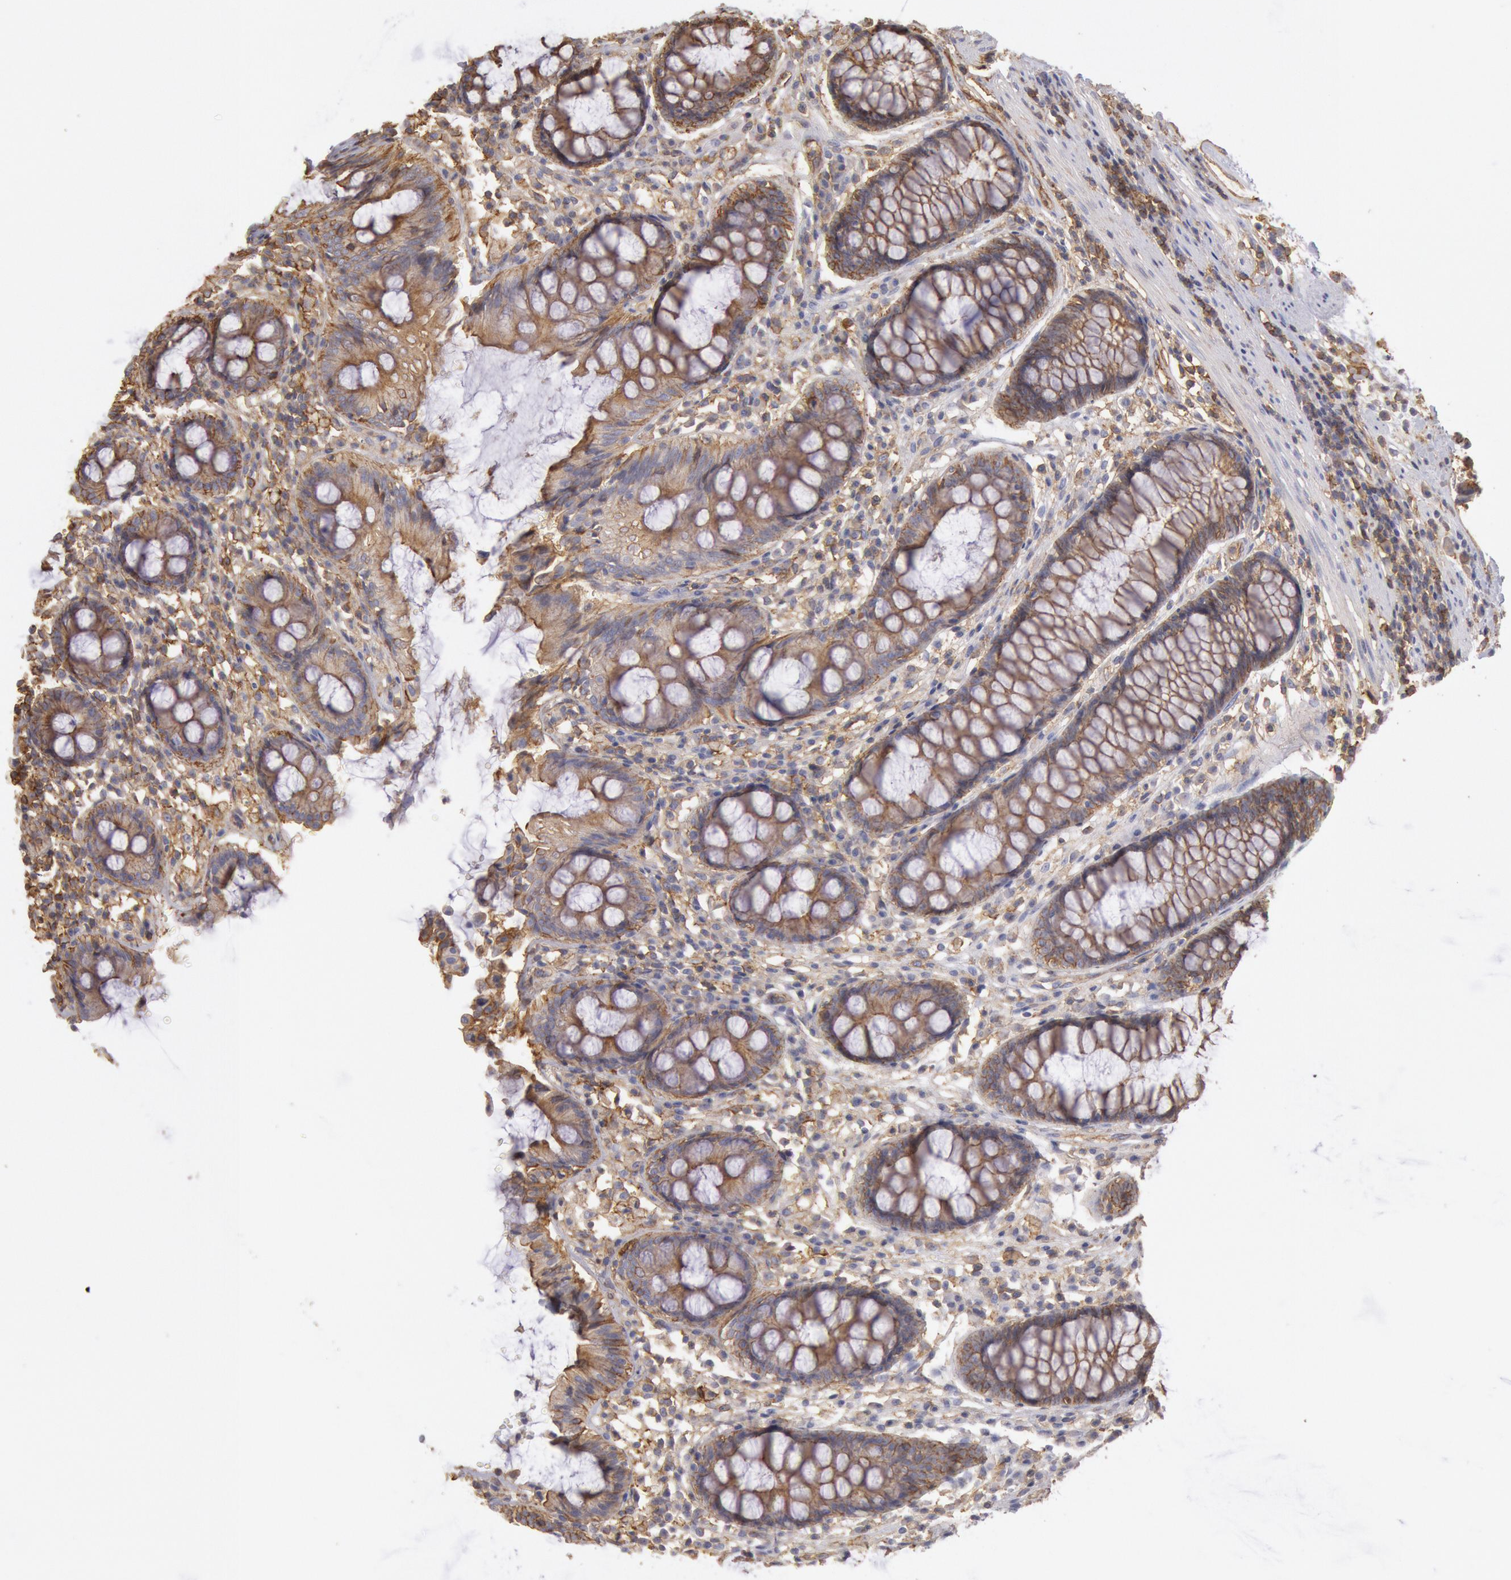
{"staining": {"intensity": "moderate", "quantity": ">75%", "location": "cytoplasmic/membranous"}, "tissue": "rectum", "cell_type": "Glandular cells", "image_type": "normal", "snomed": [{"axis": "morphology", "description": "Normal tissue, NOS"}, {"axis": "topography", "description": "Rectum"}], "caption": "DAB (3,3'-diaminobenzidine) immunohistochemical staining of unremarkable human rectum shows moderate cytoplasmic/membranous protein staining in approximately >75% of glandular cells. The protein is shown in brown color, while the nuclei are stained blue.", "gene": "SNAP23", "patient": {"sex": "female", "age": 66}}